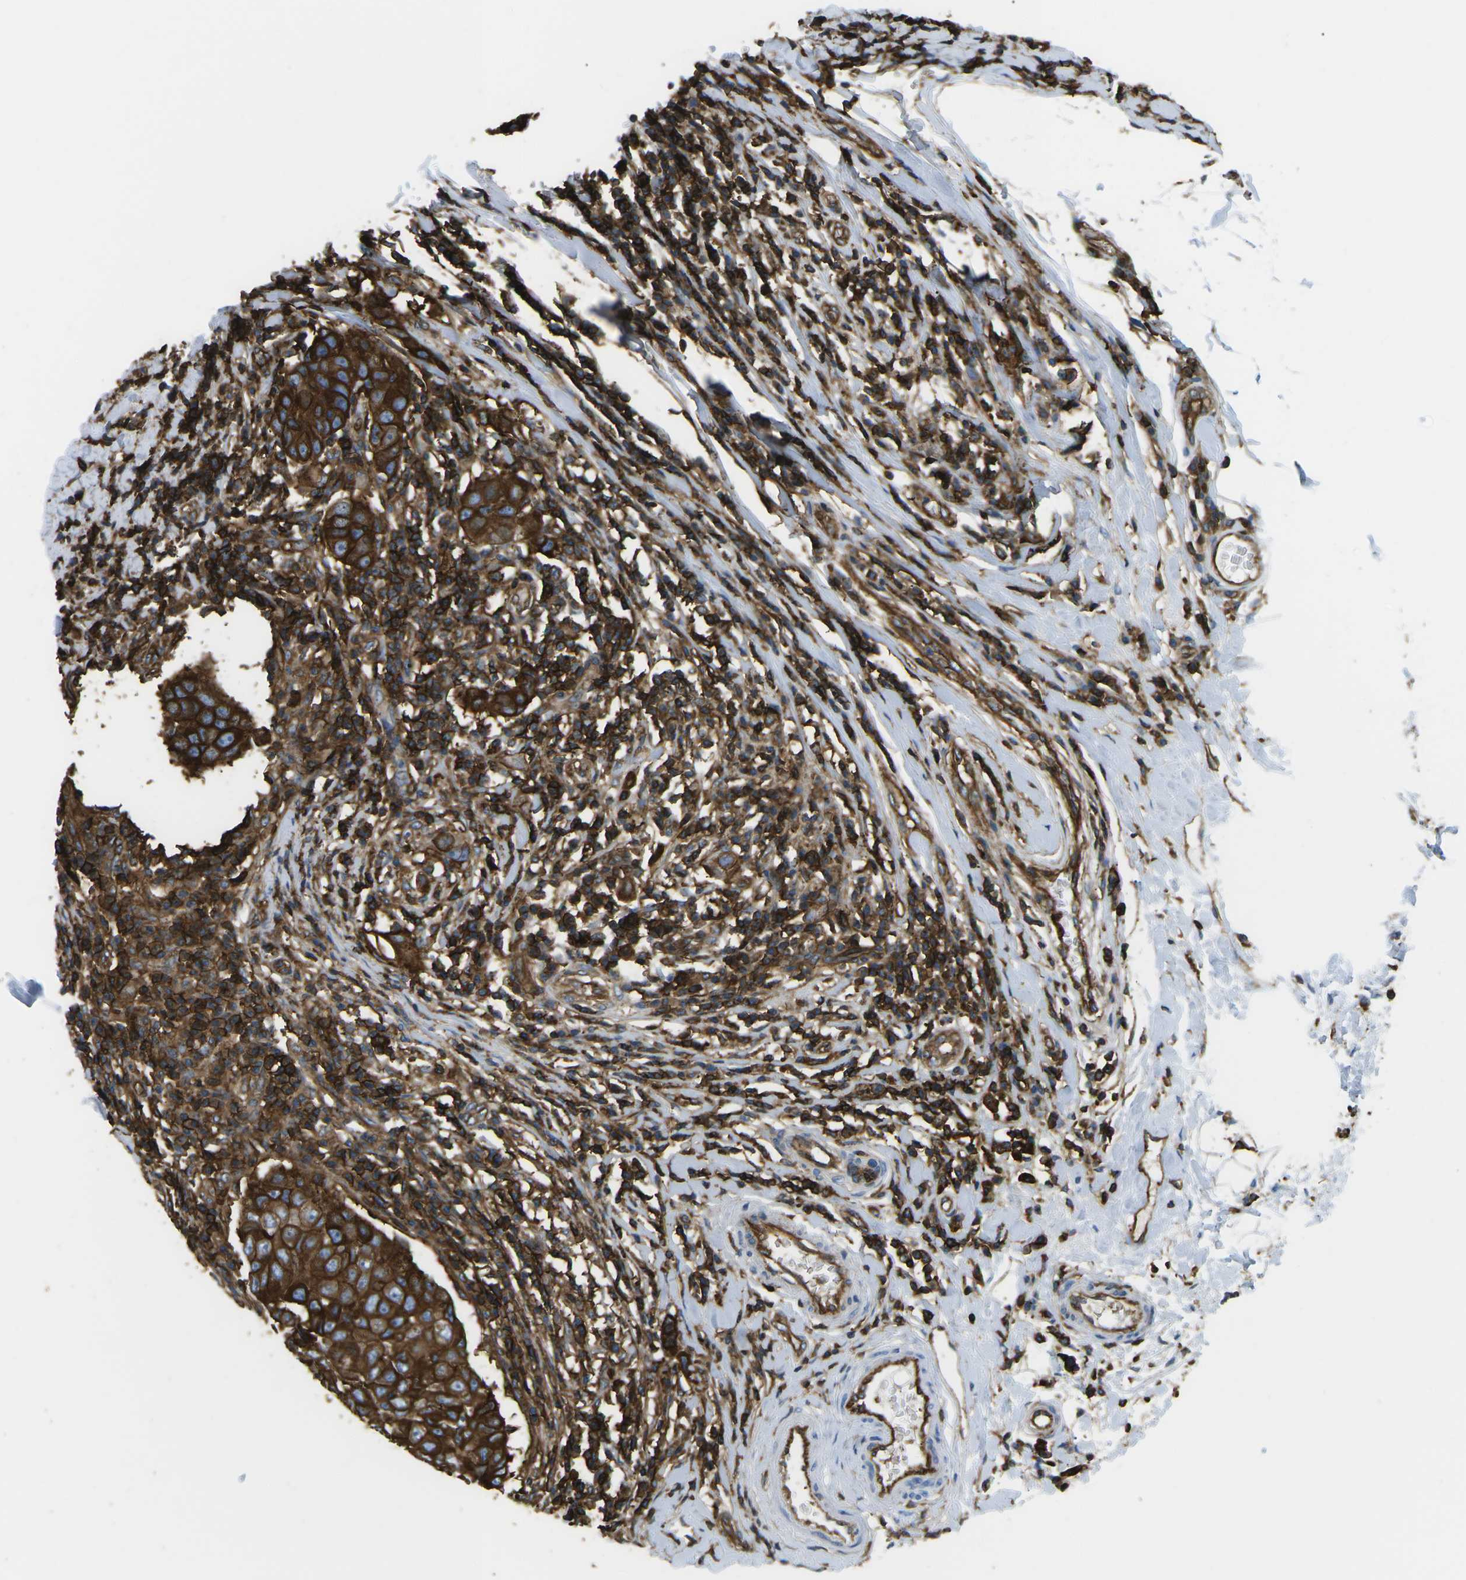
{"staining": {"intensity": "strong", "quantity": ">75%", "location": "cytoplasmic/membranous"}, "tissue": "breast cancer", "cell_type": "Tumor cells", "image_type": "cancer", "snomed": [{"axis": "morphology", "description": "Duct carcinoma"}, {"axis": "topography", "description": "Breast"}], "caption": "Protein staining exhibits strong cytoplasmic/membranous expression in approximately >75% of tumor cells in infiltrating ductal carcinoma (breast).", "gene": "HLA-B", "patient": {"sex": "female", "age": 27}}